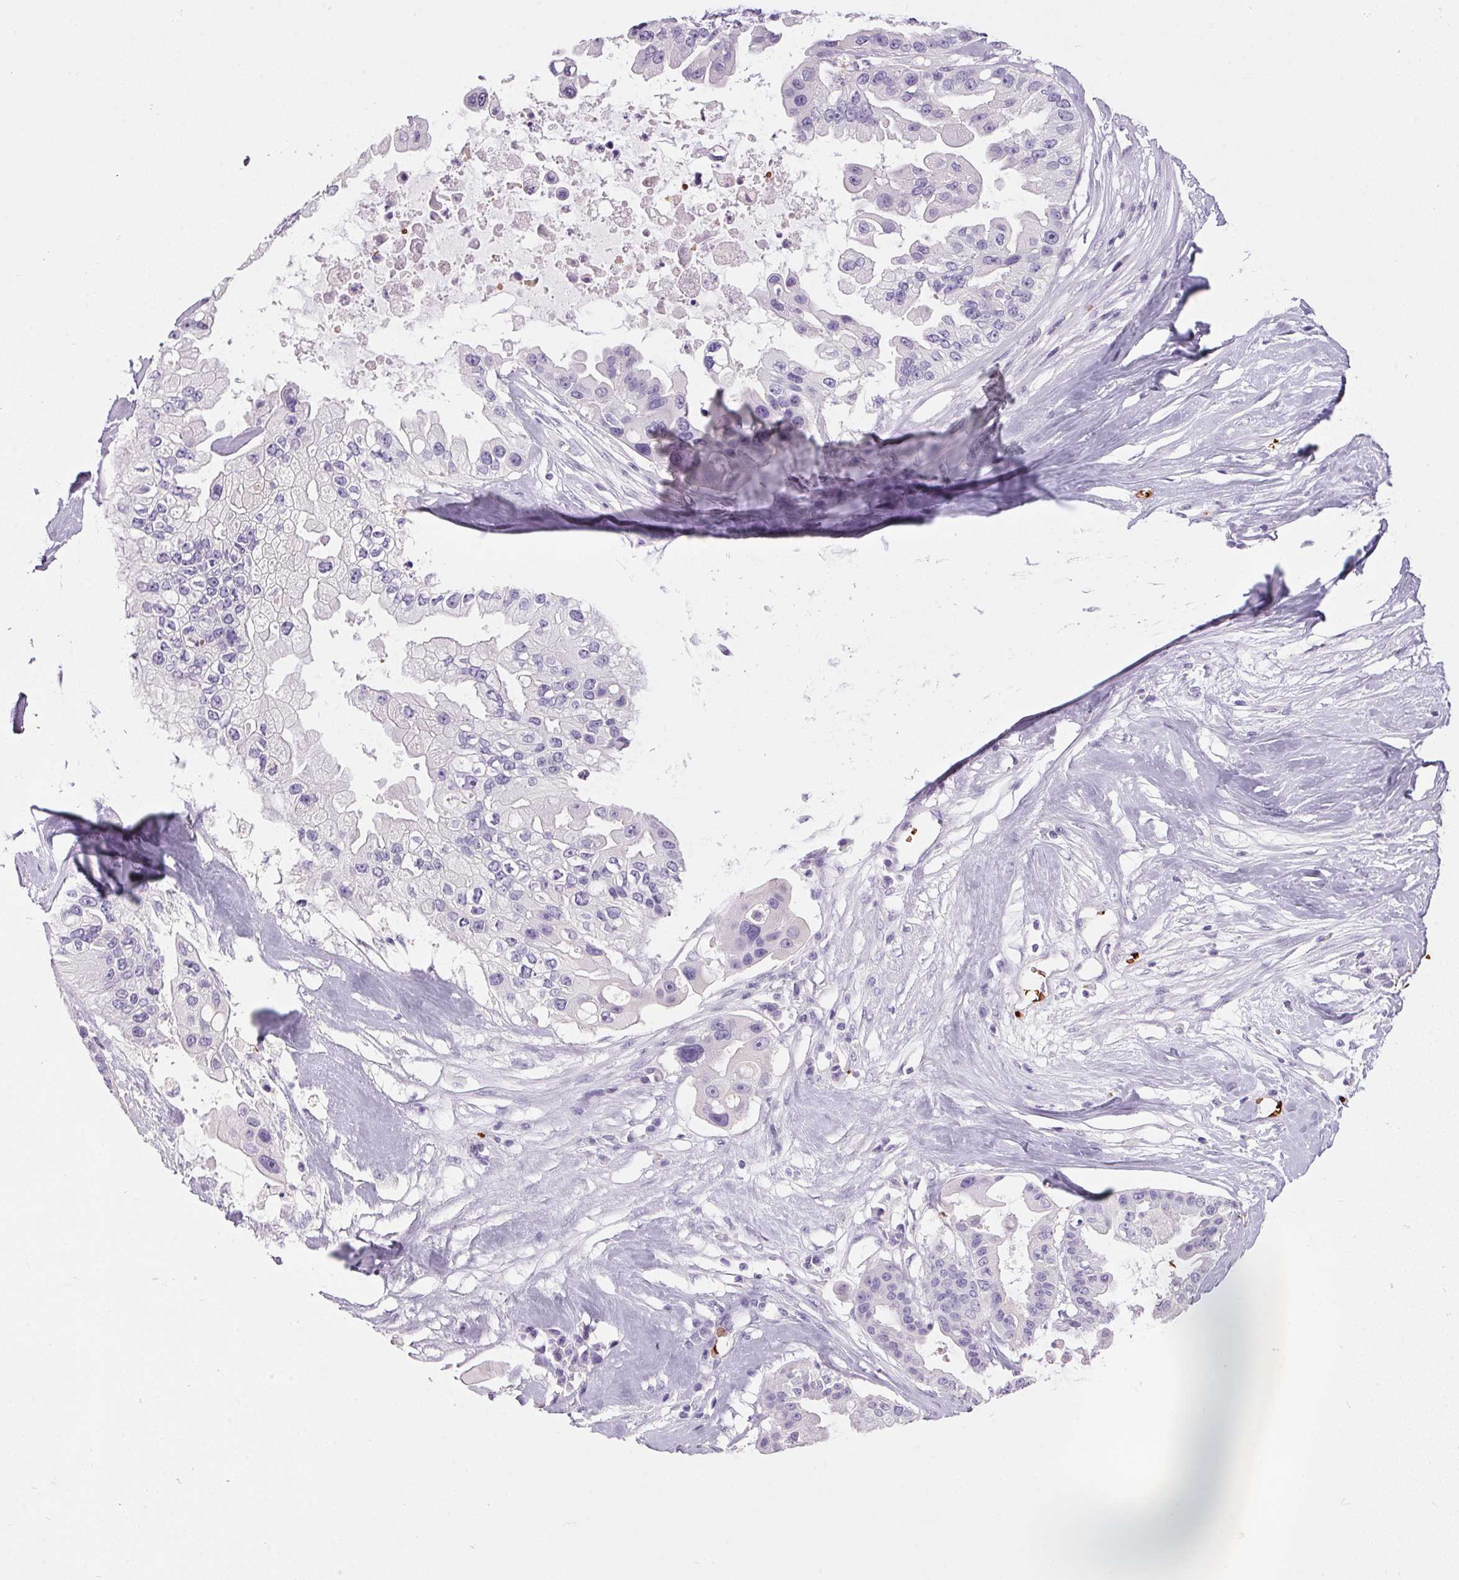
{"staining": {"intensity": "negative", "quantity": "none", "location": "none"}, "tissue": "ovarian cancer", "cell_type": "Tumor cells", "image_type": "cancer", "snomed": [{"axis": "morphology", "description": "Cystadenocarcinoma, serous, NOS"}, {"axis": "topography", "description": "Ovary"}], "caption": "Immunohistochemistry (IHC) of ovarian cancer (serous cystadenocarcinoma) displays no positivity in tumor cells.", "gene": "HBQ1", "patient": {"sex": "female", "age": 56}}